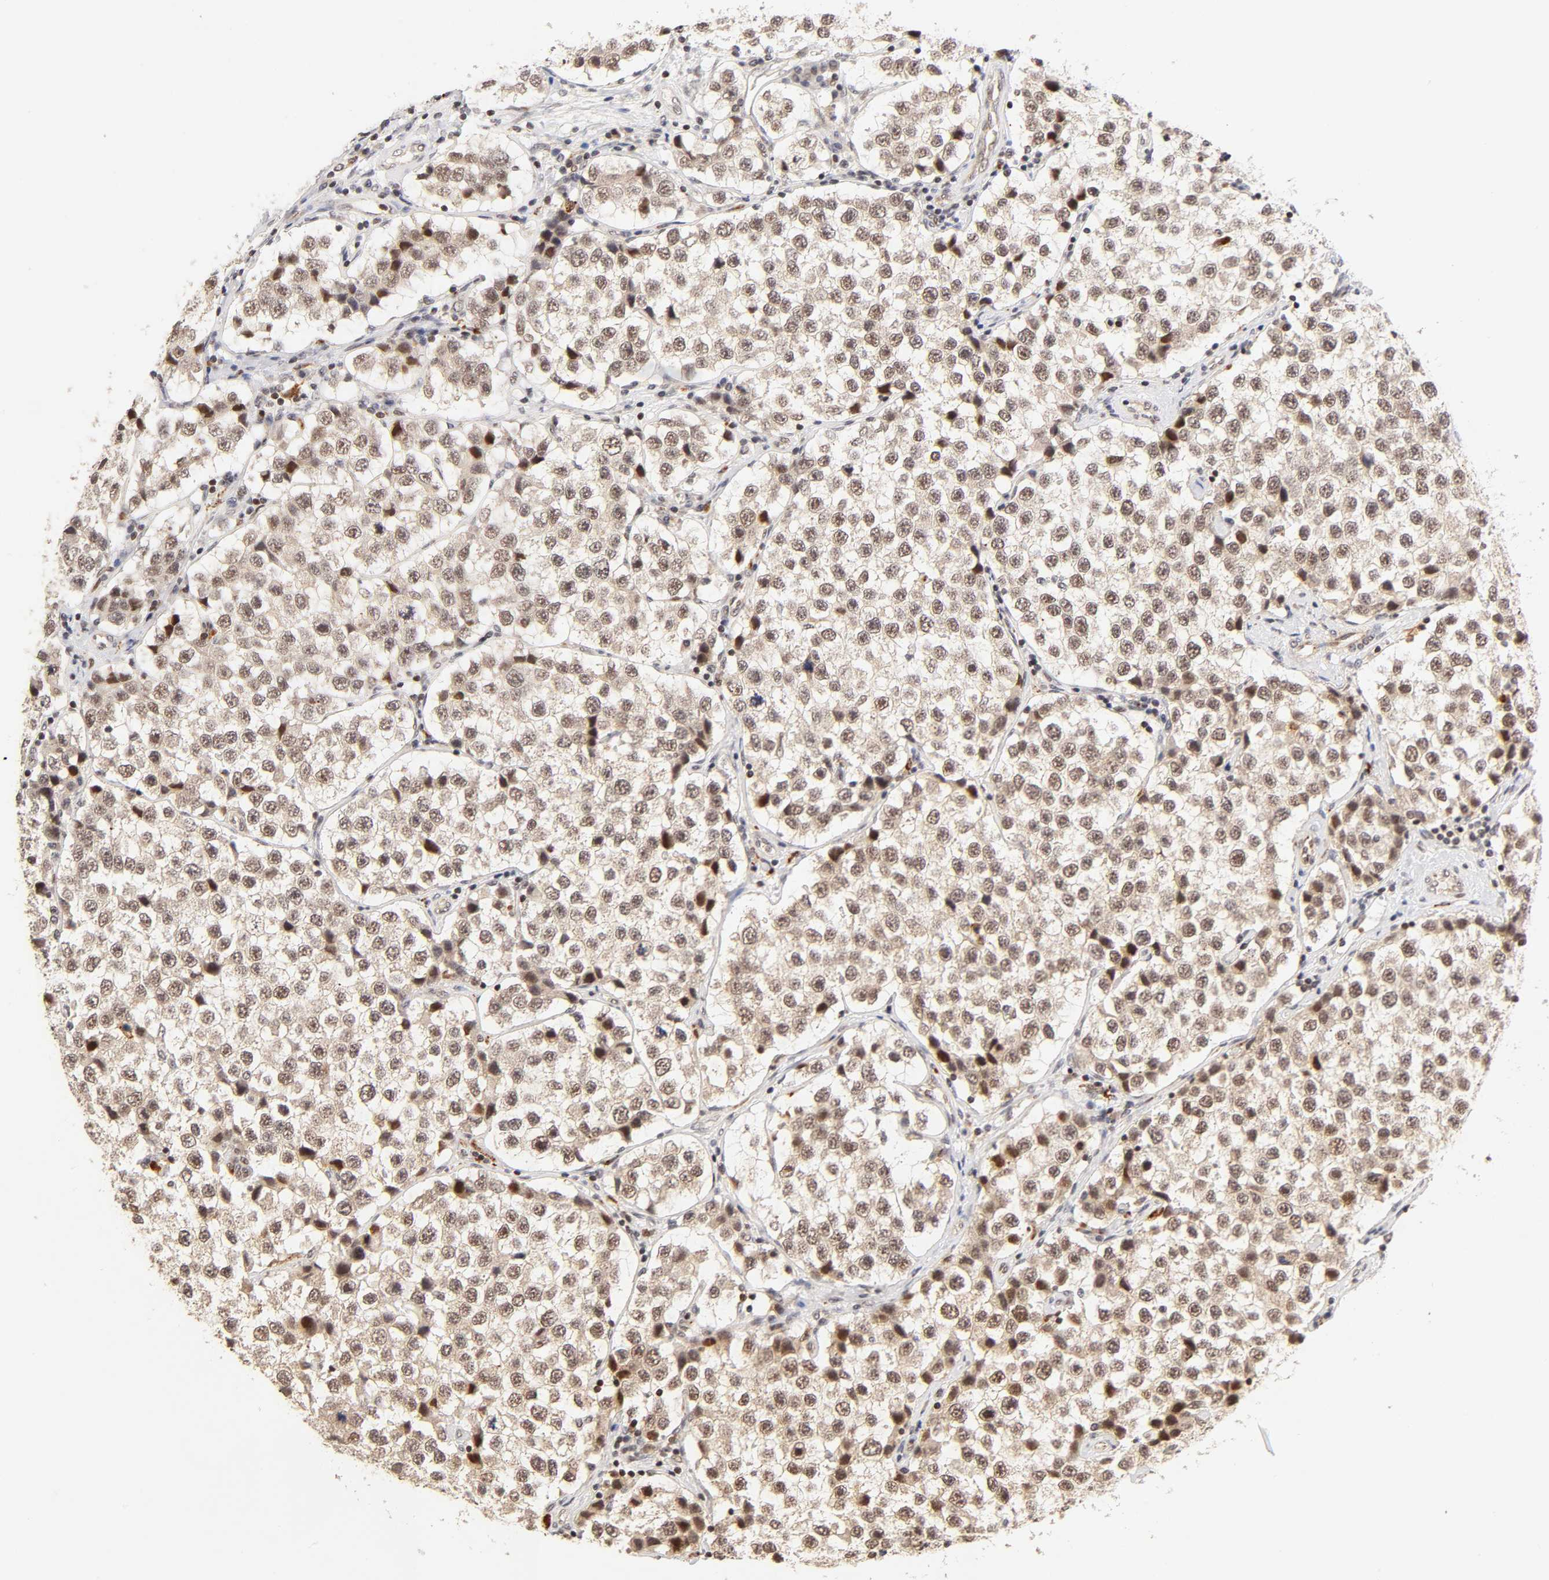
{"staining": {"intensity": "weak", "quantity": ">75%", "location": "cytoplasmic/membranous,nuclear"}, "tissue": "testis cancer", "cell_type": "Tumor cells", "image_type": "cancer", "snomed": [{"axis": "morphology", "description": "Seminoma, NOS"}, {"axis": "topography", "description": "Testis"}], "caption": "Approximately >75% of tumor cells in human testis cancer (seminoma) reveal weak cytoplasmic/membranous and nuclear protein expression as visualized by brown immunohistochemical staining.", "gene": "TAF10", "patient": {"sex": "male", "age": 39}}